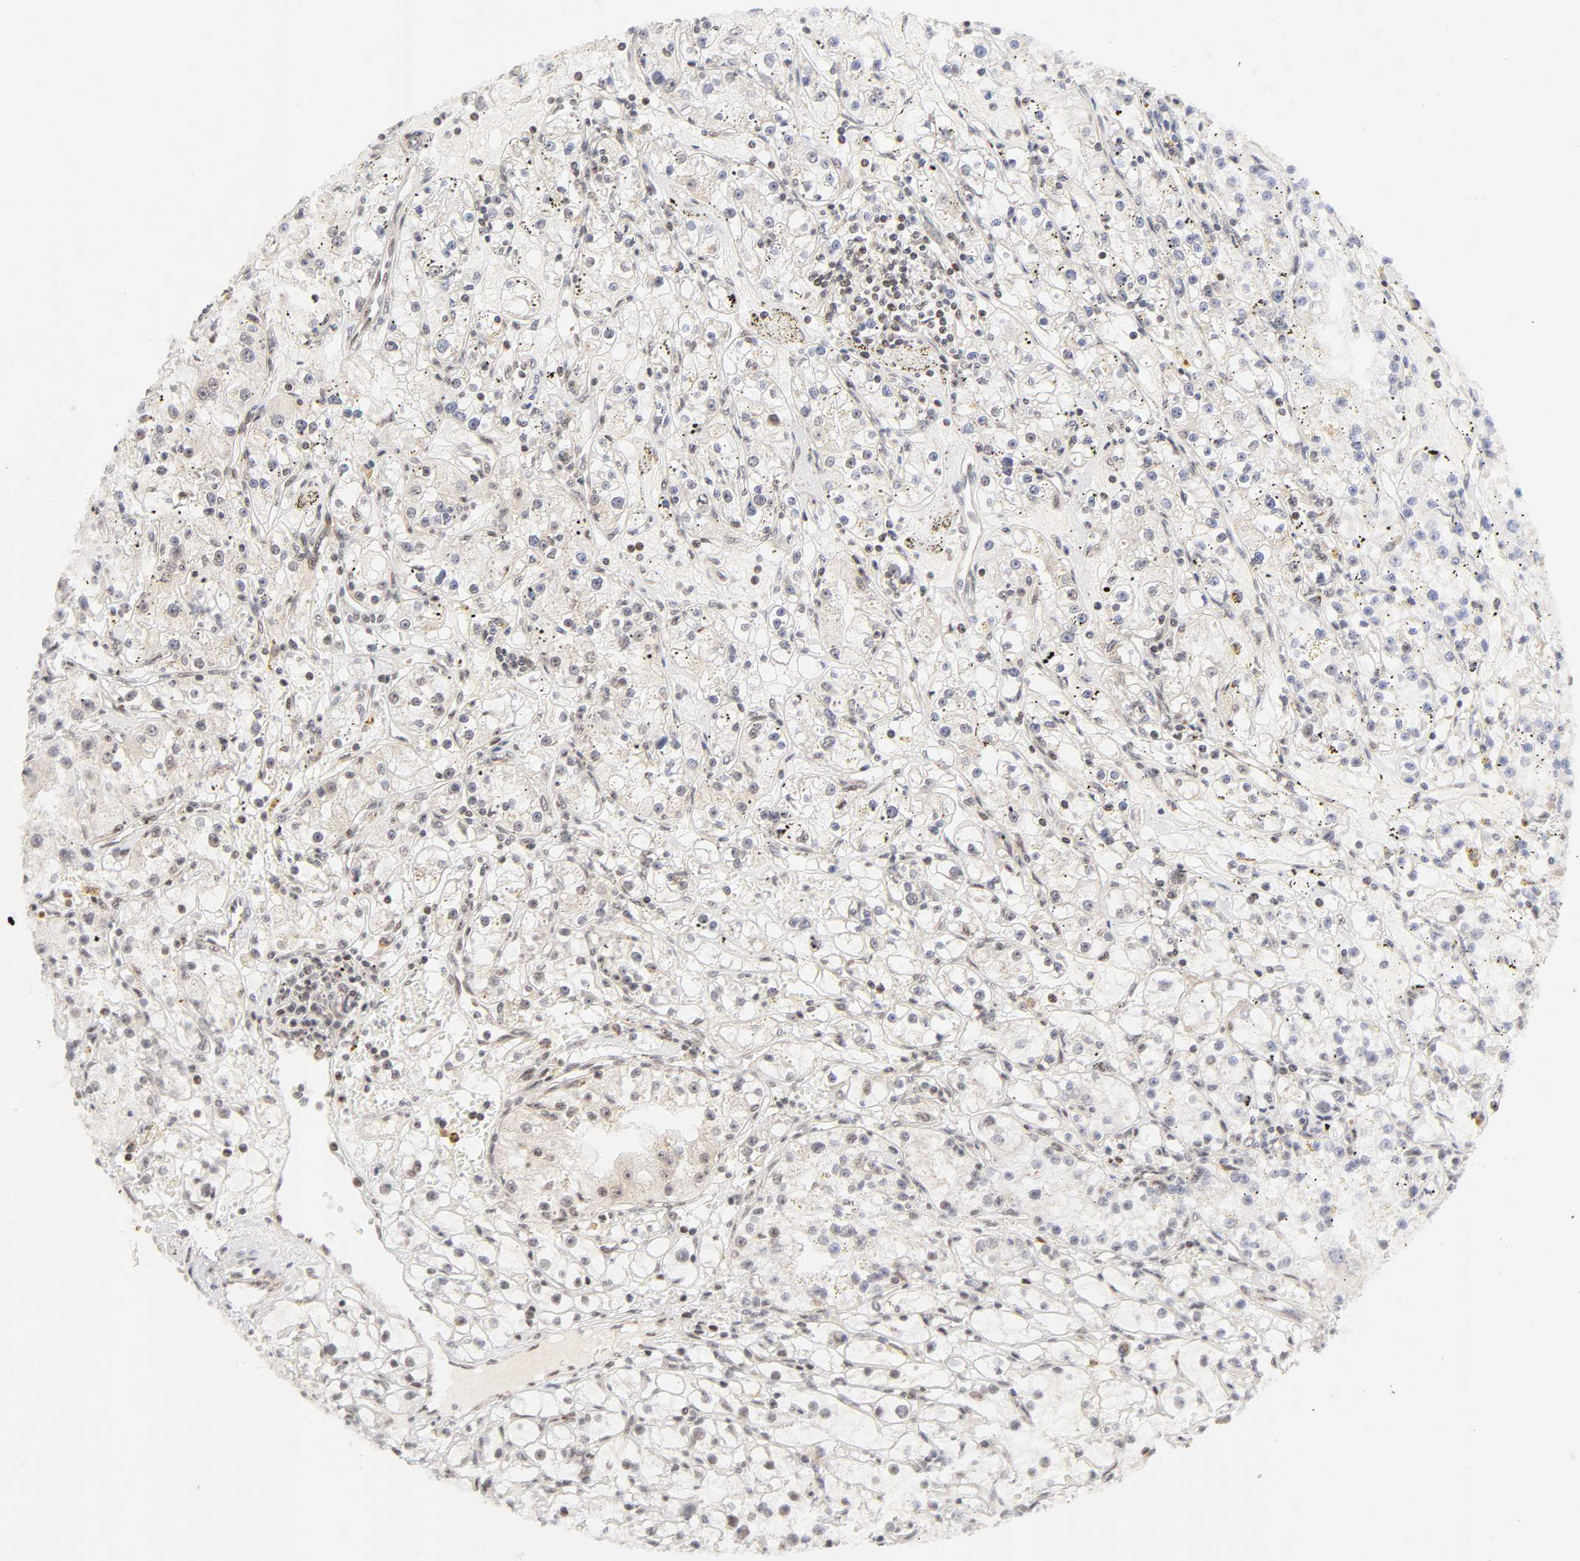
{"staining": {"intensity": "negative", "quantity": "none", "location": "none"}, "tissue": "renal cancer", "cell_type": "Tumor cells", "image_type": "cancer", "snomed": [{"axis": "morphology", "description": "Adenocarcinoma, NOS"}, {"axis": "topography", "description": "Kidney"}], "caption": "The immunohistochemistry (IHC) histopathology image has no significant staining in tumor cells of renal cancer tissue.", "gene": "TAF10", "patient": {"sex": "male", "age": 56}}